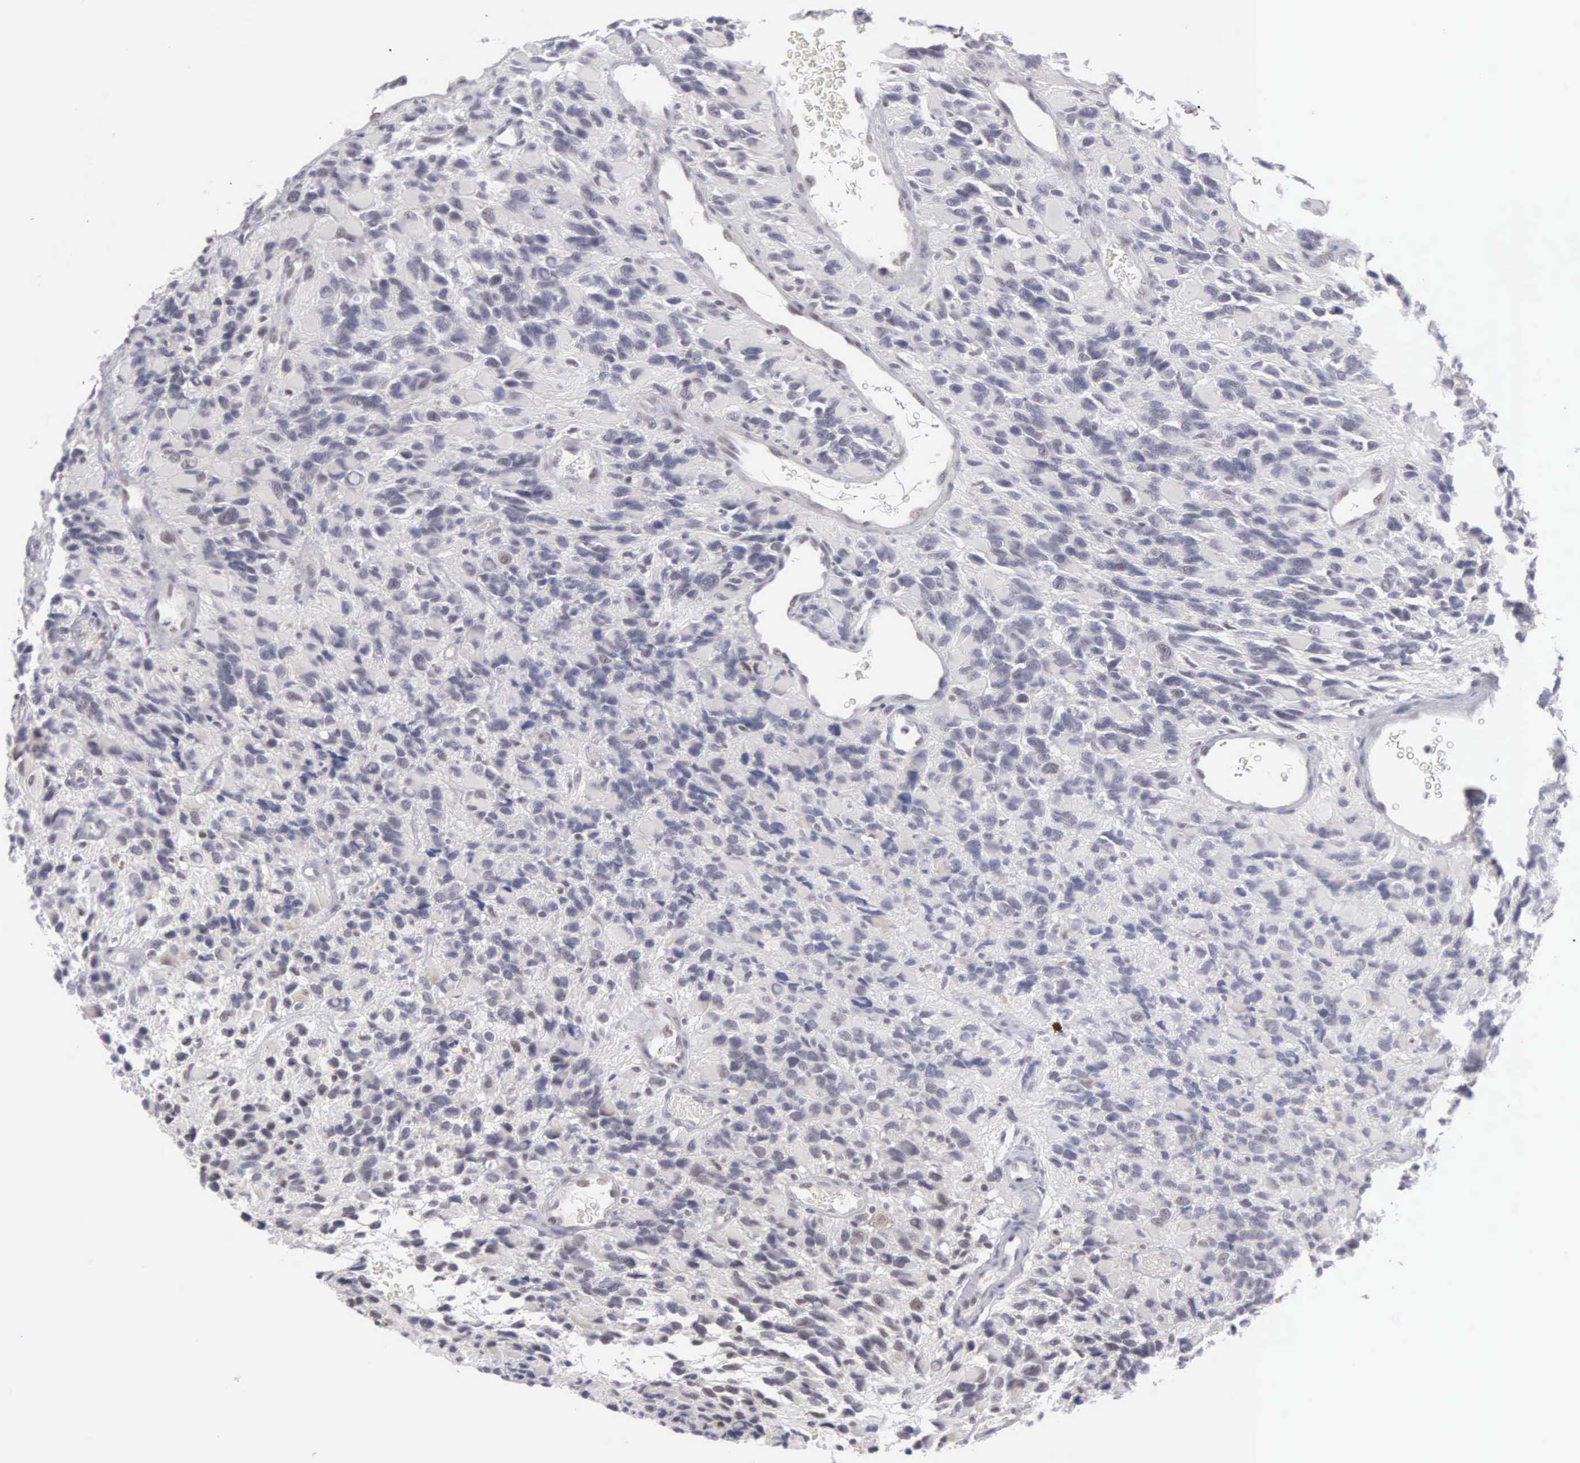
{"staining": {"intensity": "negative", "quantity": "none", "location": "none"}, "tissue": "glioma", "cell_type": "Tumor cells", "image_type": "cancer", "snomed": [{"axis": "morphology", "description": "Glioma, malignant, High grade"}, {"axis": "topography", "description": "Brain"}], "caption": "Immunohistochemistry image of neoplastic tissue: glioma stained with DAB reveals no significant protein positivity in tumor cells.", "gene": "MNAT1", "patient": {"sex": "male", "age": 77}}